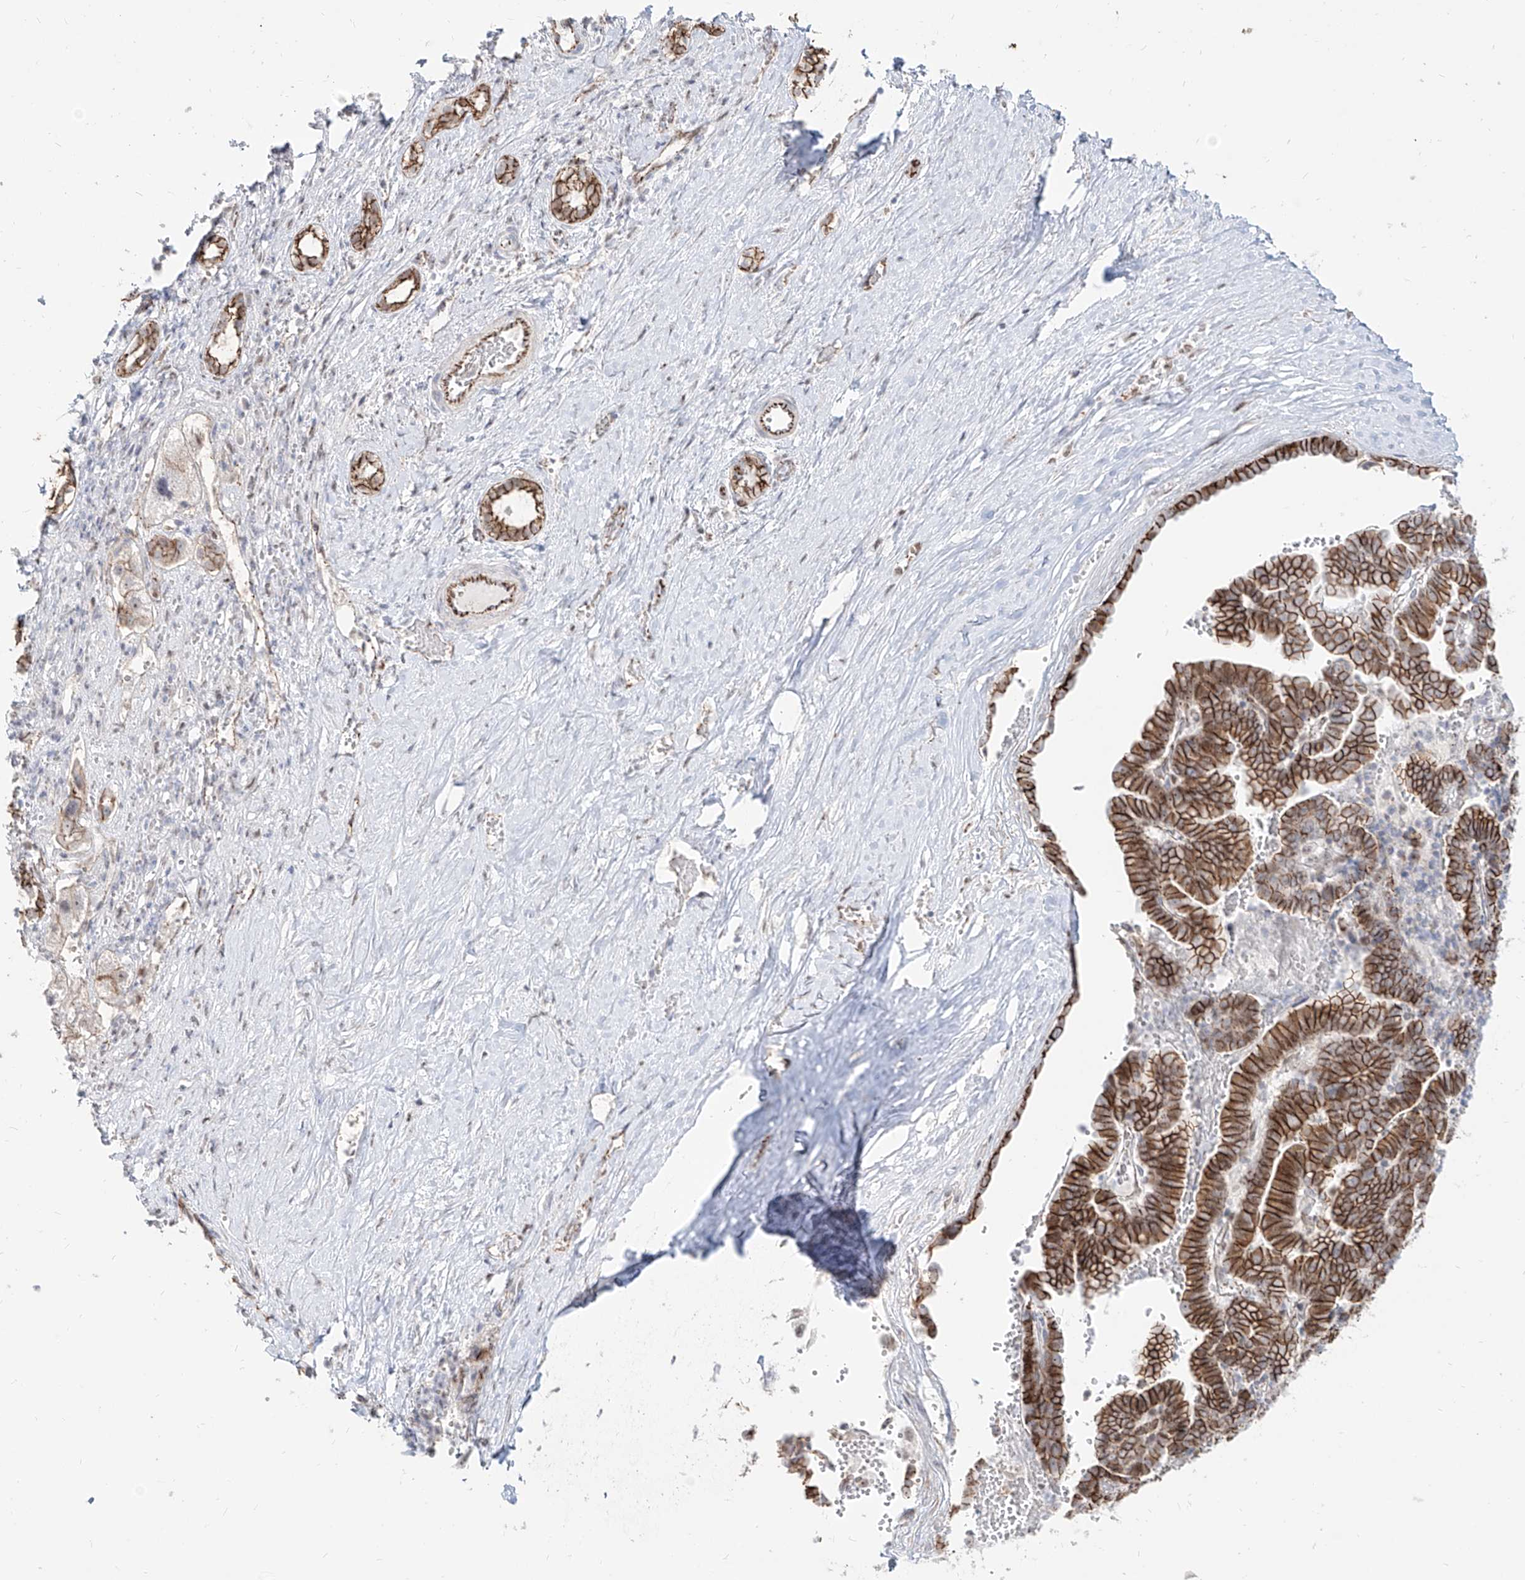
{"staining": {"intensity": "strong", "quantity": ">75%", "location": "cytoplasmic/membranous"}, "tissue": "liver cancer", "cell_type": "Tumor cells", "image_type": "cancer", "snomed": [{"axis": "morphology", "description": "Cholangiocarcinoma"}, {"axis": "topography", "description": "Liver"}], "caption": "Protein expression analysis of liver cancer reveals strong cytoplasmic/membranous positivity in about >75% of tumor cells.", "gene": "ZNF710", "patient": {"sex": "female", "age": 75}}